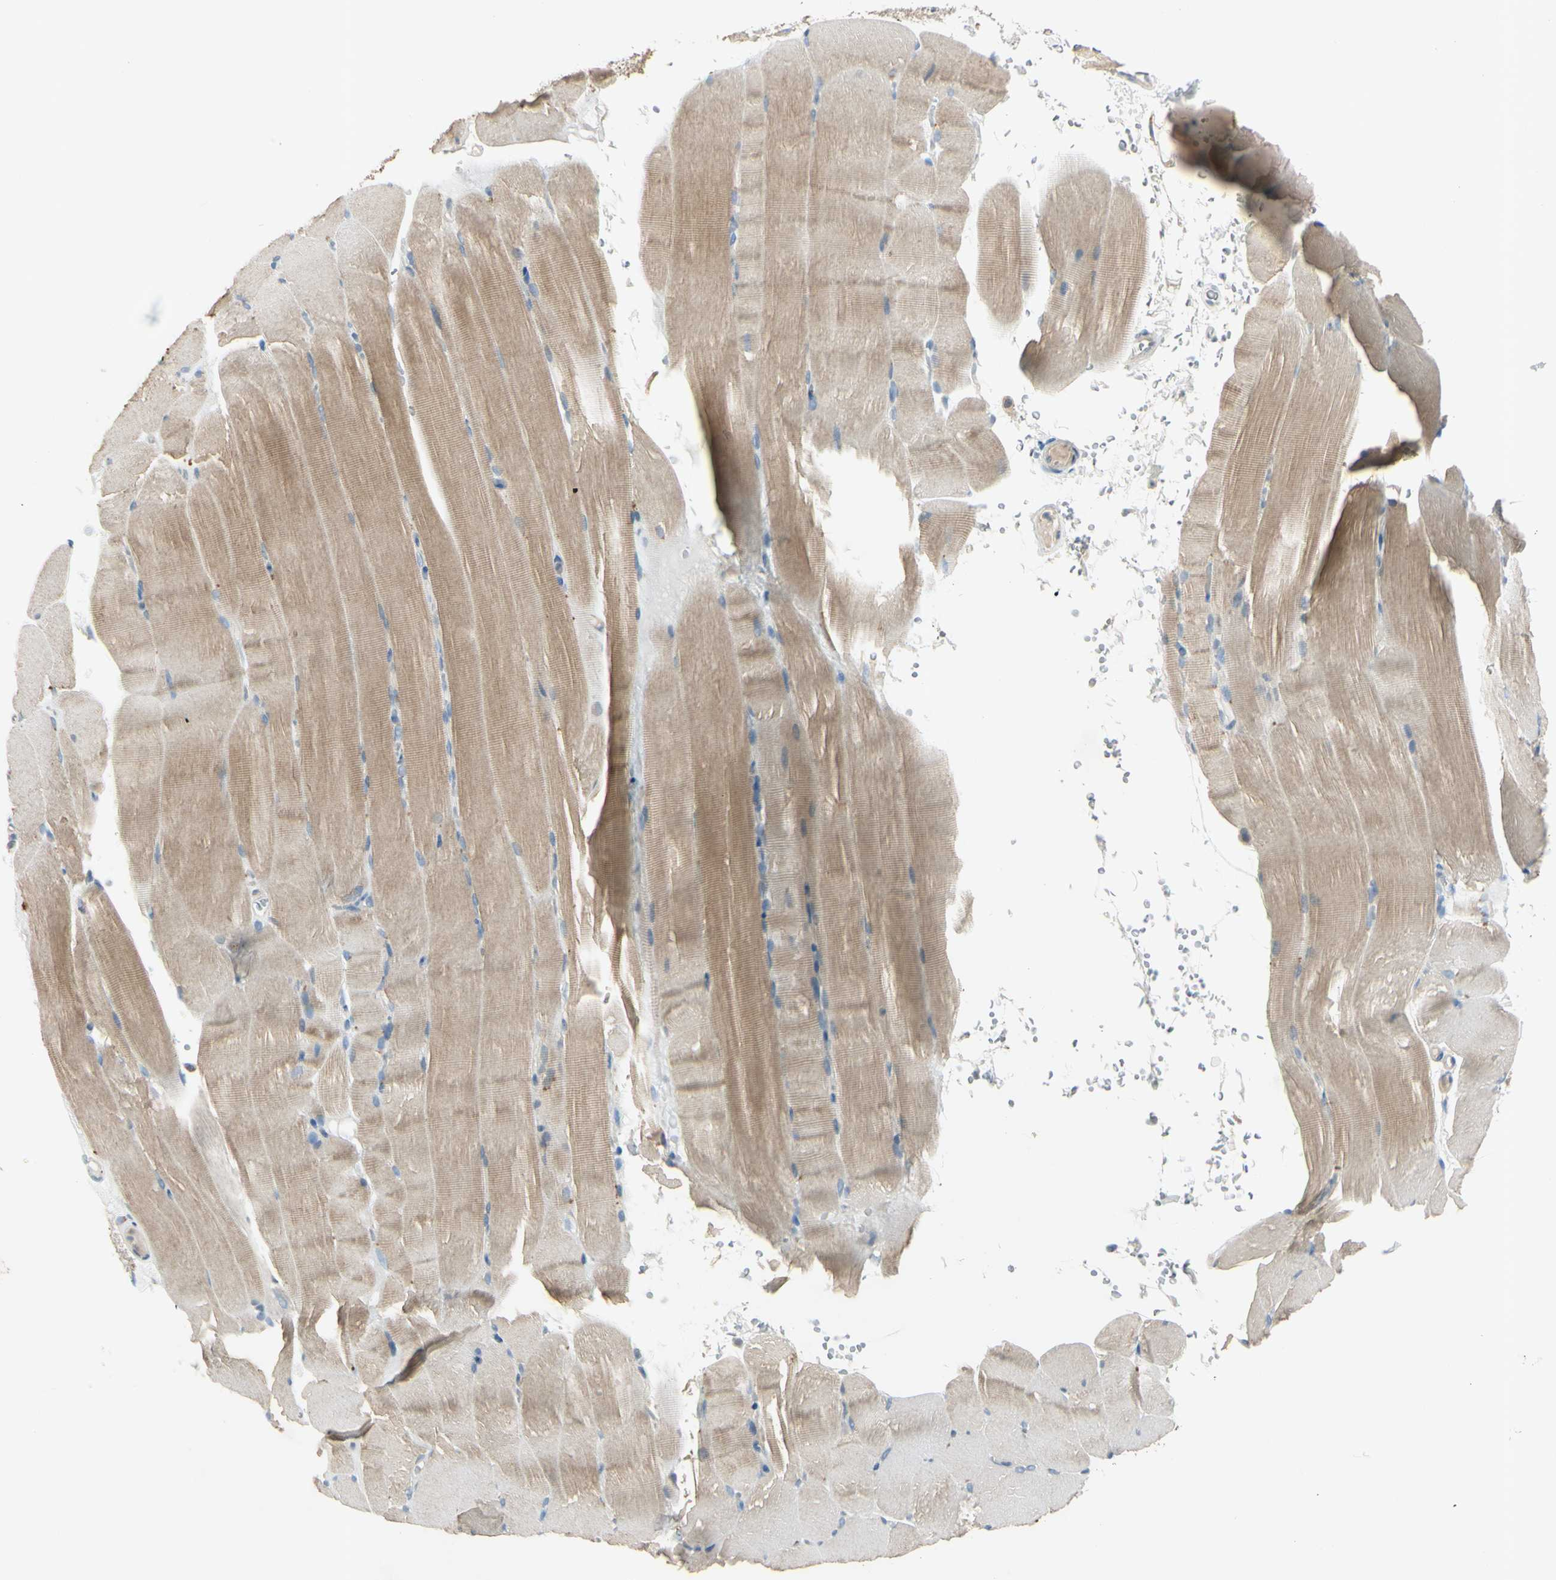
{"staining": {"intensity": "moderate", "quantity": "25%-75%", "location": "cytoplasmic/membranous"}, "tissue": "skeletal muscle", "cell_type": "Myocytes", "image_type": "normal", "snomed": [{"axis": "morphology", "description": "Normal tissue, NOS"}, {"axis": "topography", "description": "Skeletal muscle"}, {"axis": "topography", "description": "Parathyroid gland"}], "caption": "Protein staining exhibits moderate cytoplasmic/membranous expression in about 25%-75% of myocytes in benign skeletal muscle. (DAB IHC with brightfield microscopy, high magnification).", "gene": "AATK", "patient": {"sex": "female", "age": 37}}